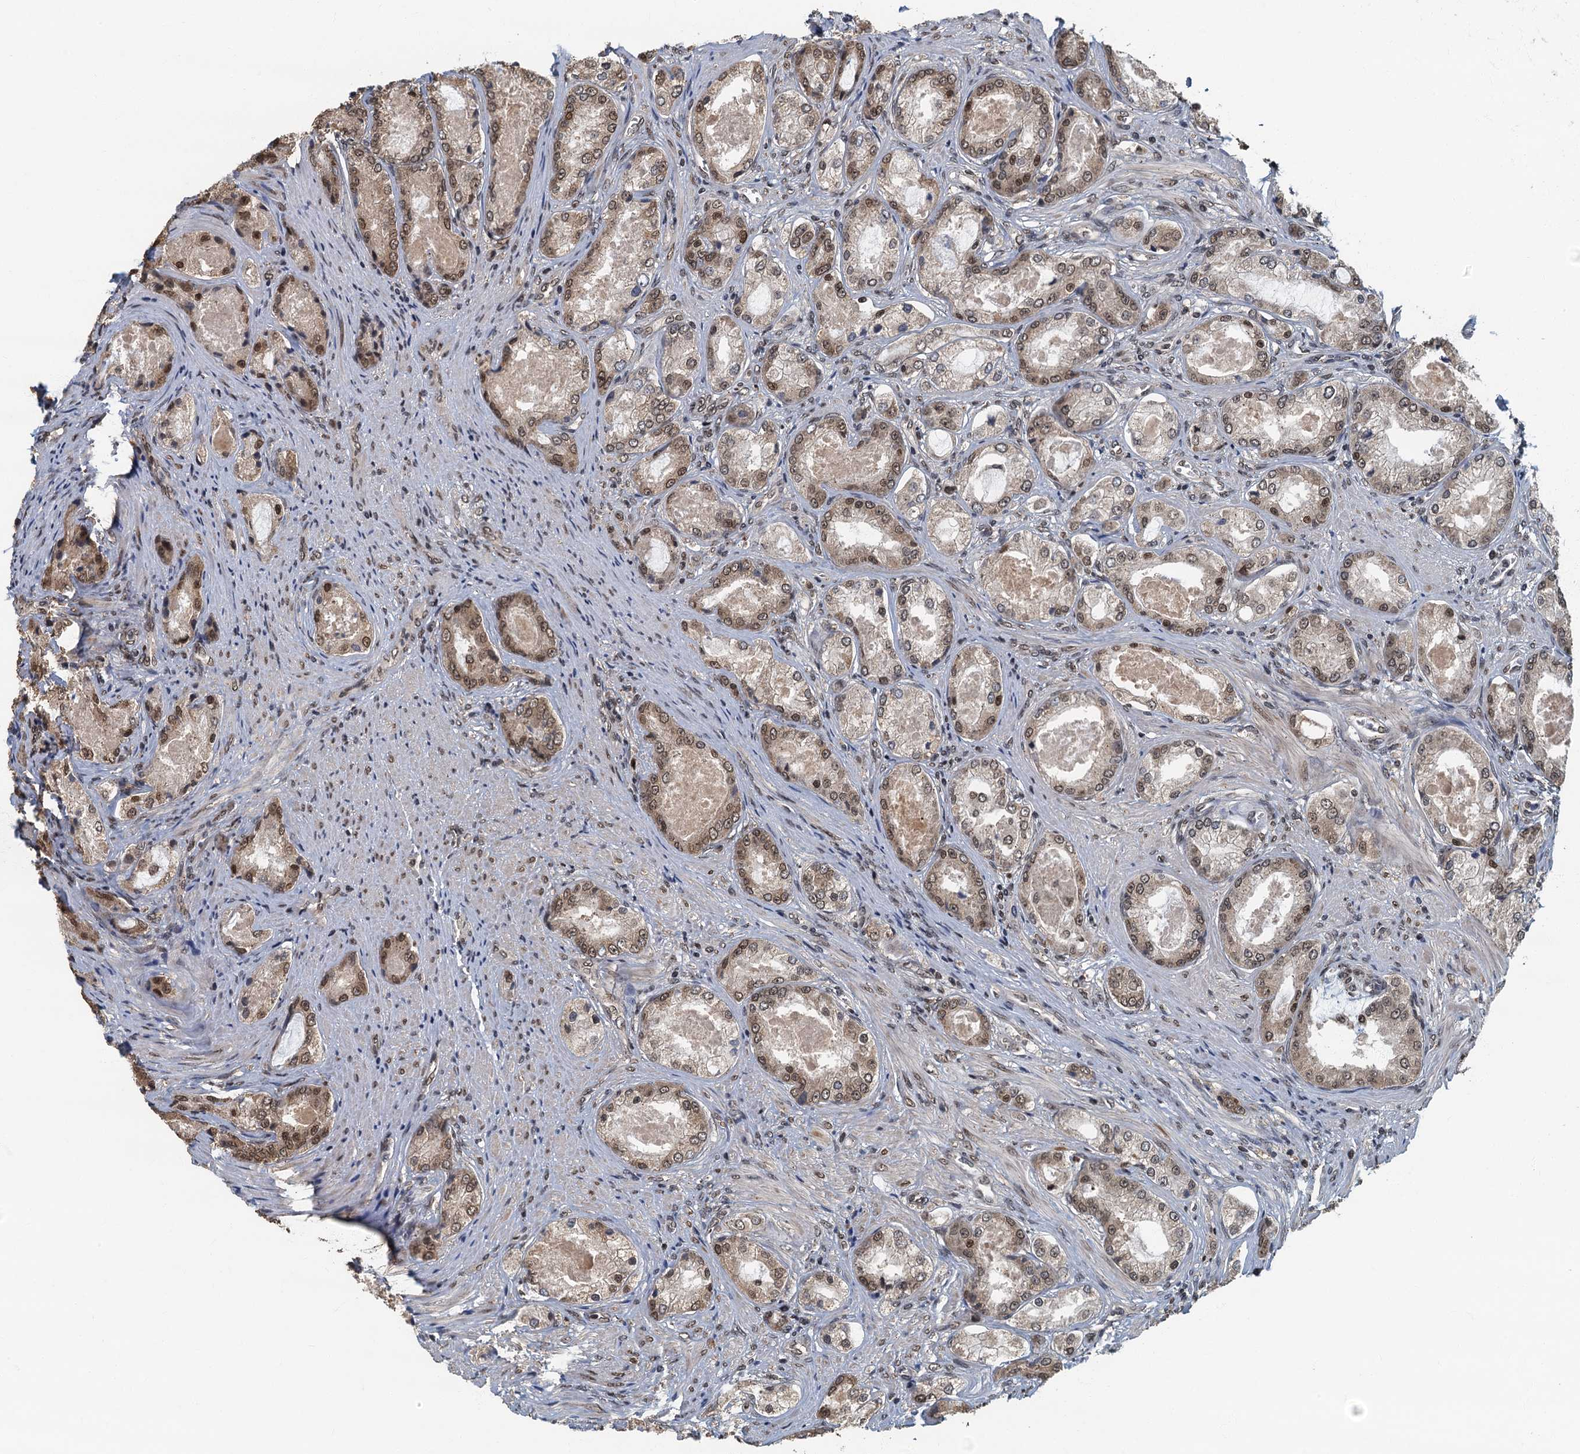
{"staining": {"intensity": "moderate", "quantity": "25%-75%", "location": "nuclear"}, "tissue": "prostate cancer", "cell_type": "Tumor cells", "image_type": "cancer", "snomed": [{"axis": "morphology", "description": "Adenocarcinoma, Low grade"}, {"axis": "topography", "description": "Prostate"}], "caption": "An image of human low-grade adenocarcinoma (prostate) stained for a protein shows moderate nuclear brown staining in tumor cells.", "gene": "CKAP2L", "patient": {"sex": "male", "age": 68}}